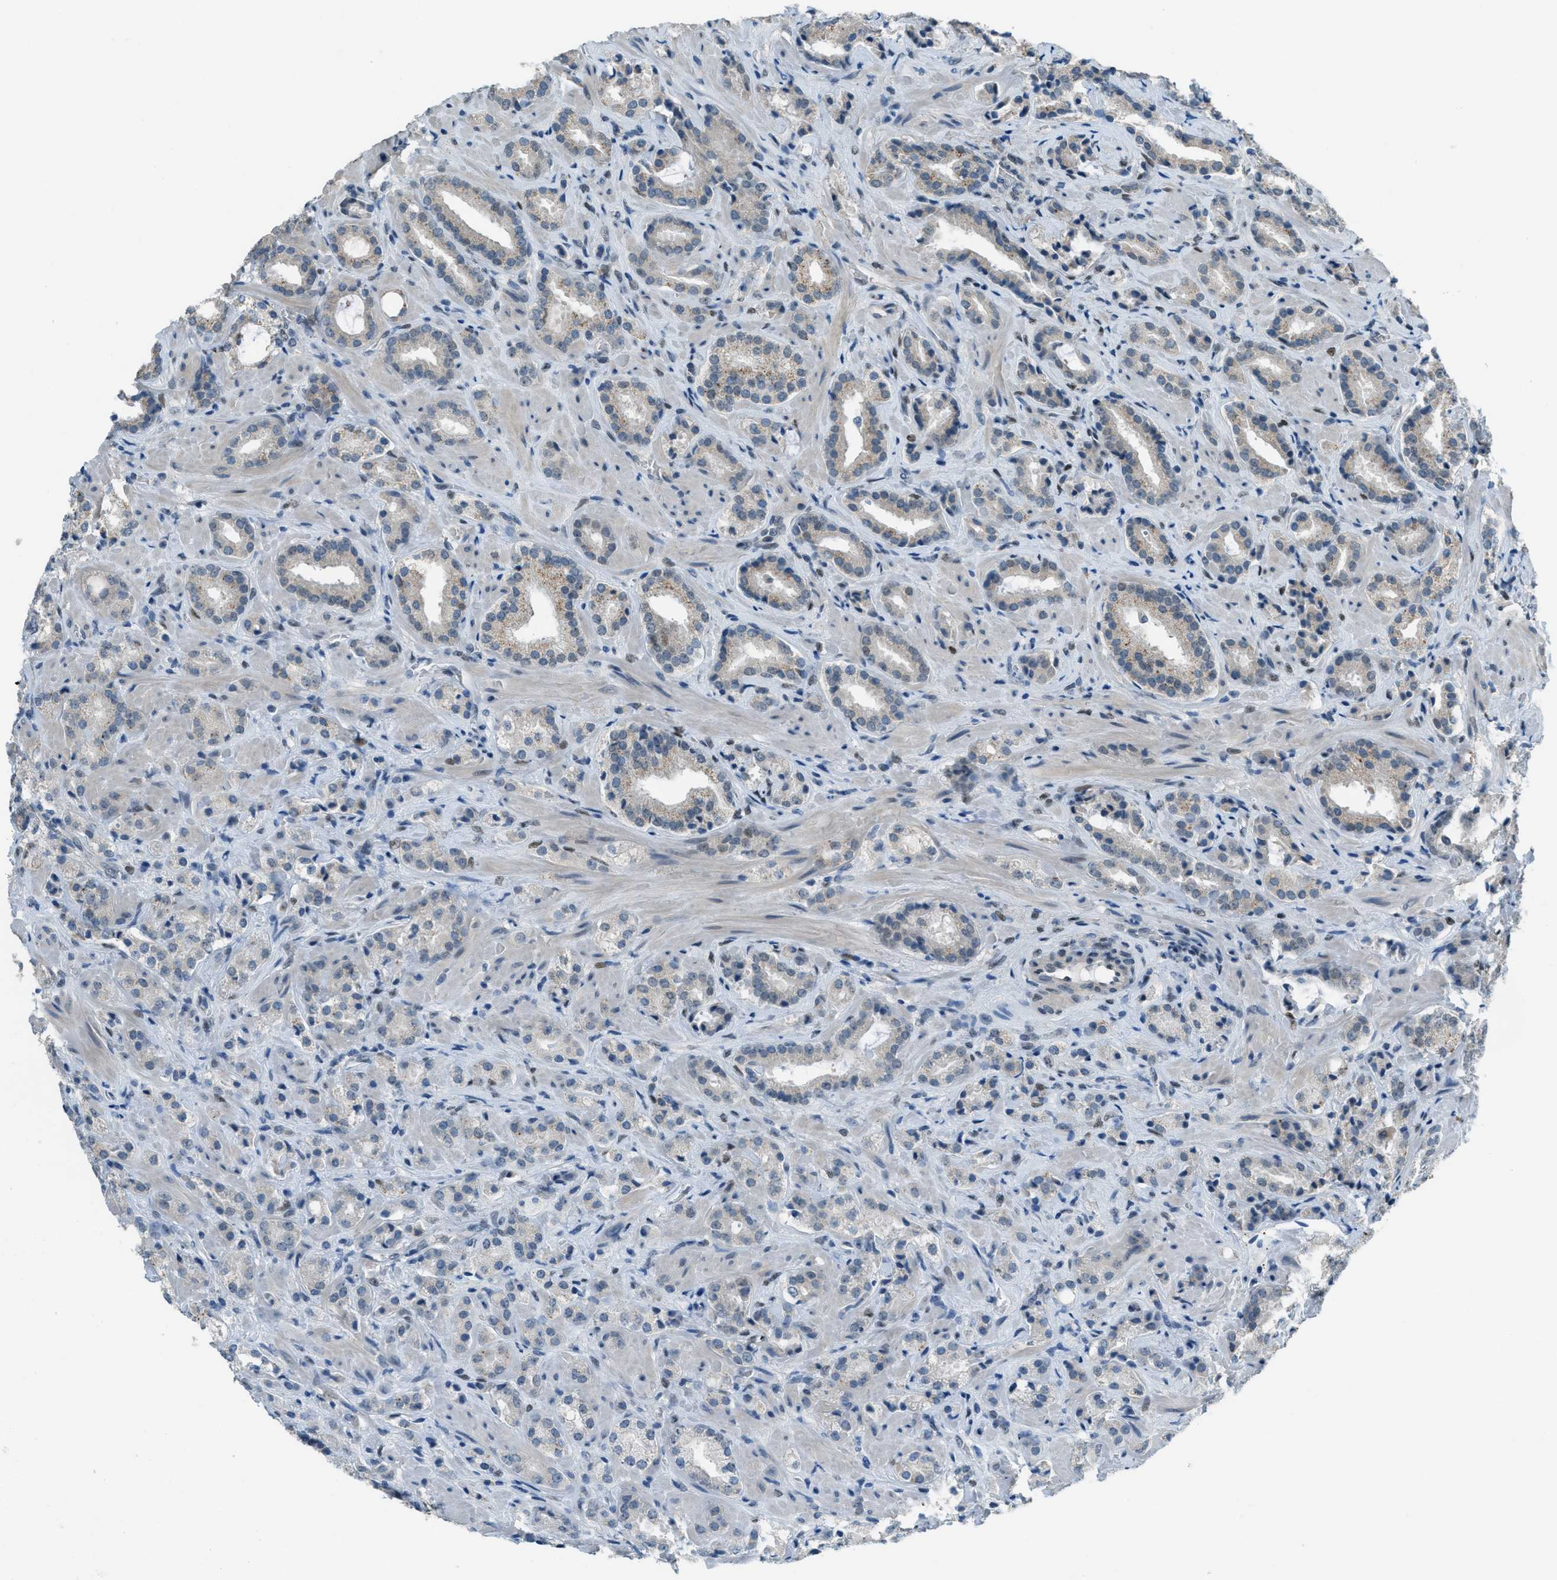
{"staining": {"intensity": "negative", "quantity": "none", "location": "none"}, "tissue": "prostate cancer", "cell_type": "Tumor cells", "image_type": "cancer", "snomed": [{"axis": "morphology", "description": "Adenocarcinoma, High grade"}, {"axis": "topography", "description": "Prostate"}], "caption": "The photomicrograph reveals no significant expression in tumor cells of prostate cancer (high-grade adenocarcinoma).", "gene": "TCF3", "patient": {"sex": "male", "age": 64}}